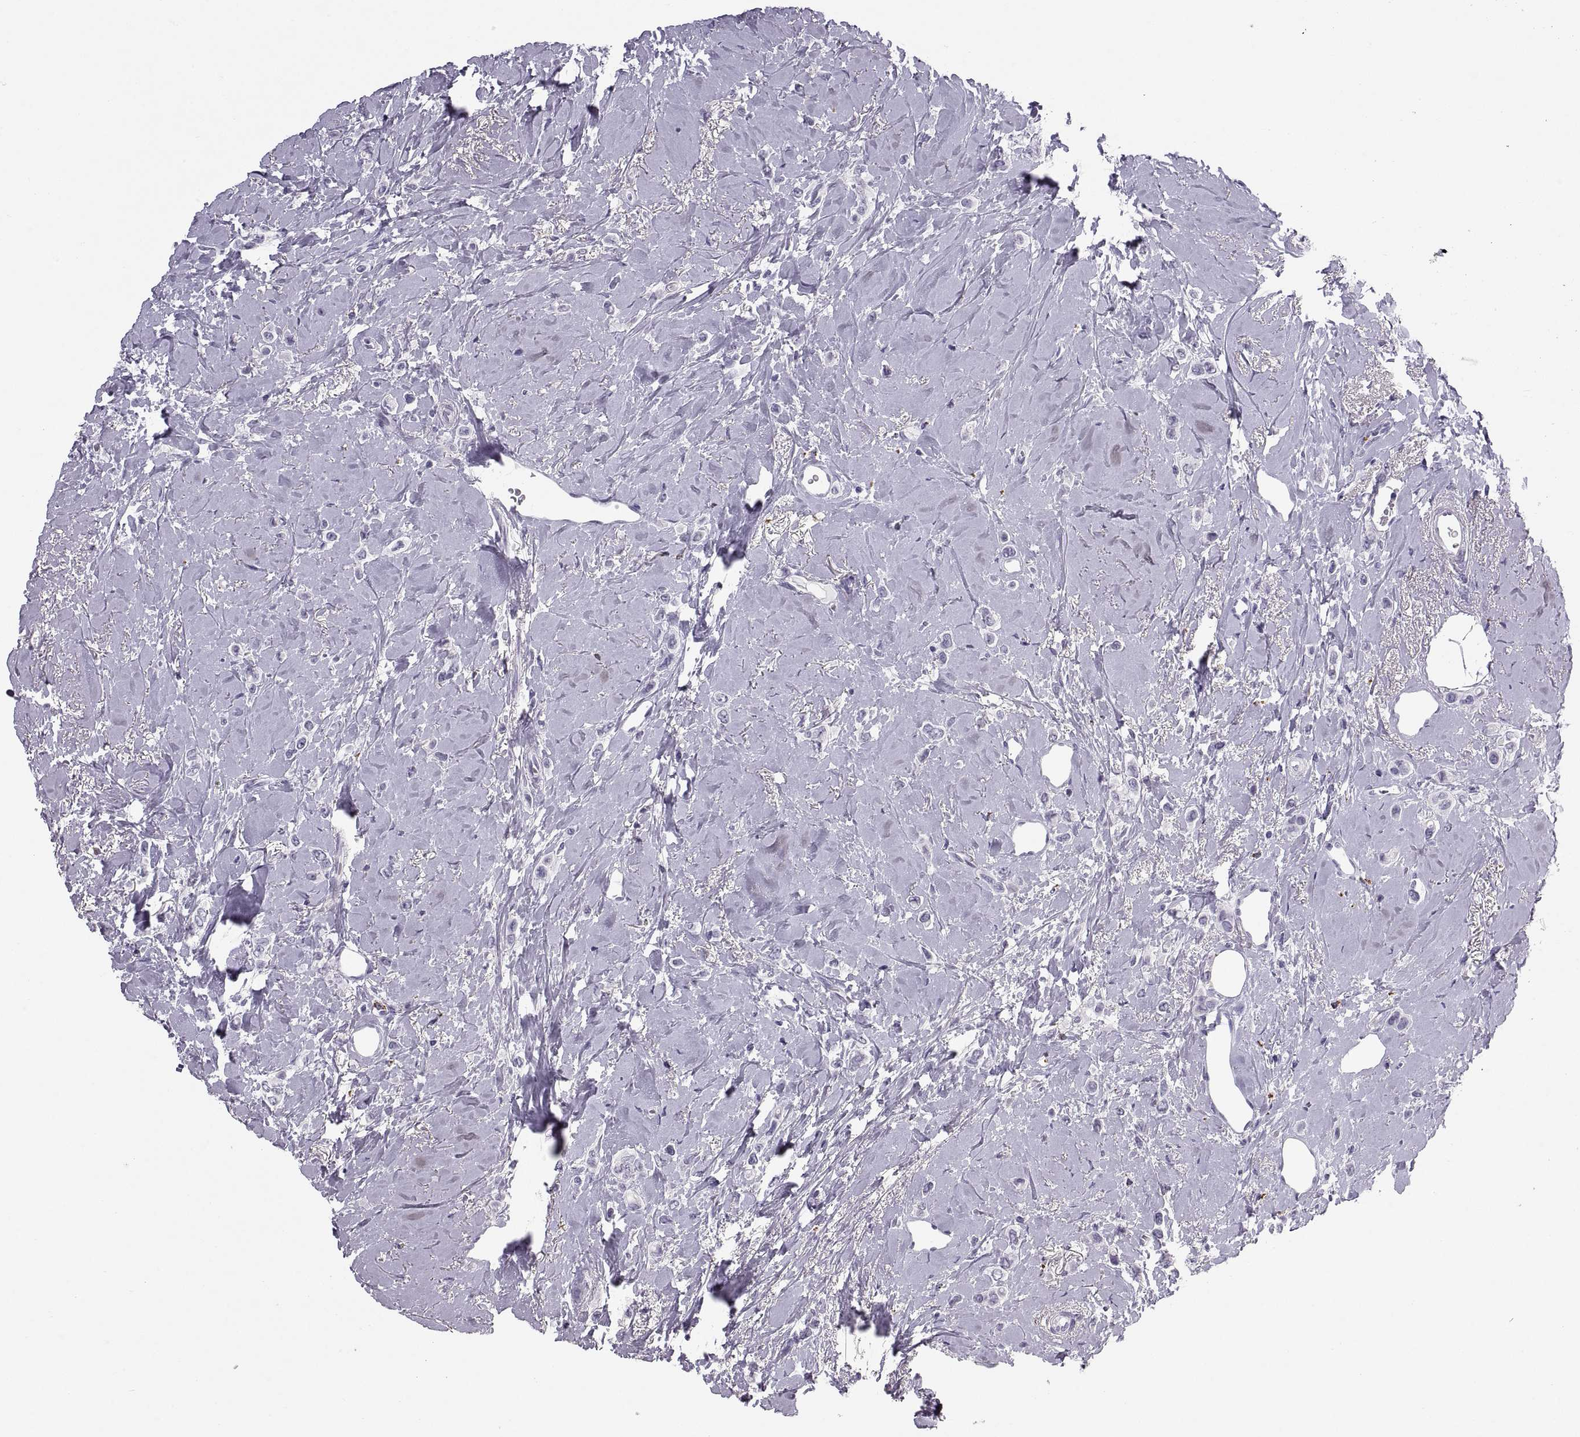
{"staining": {"intensity": "negative", "quantity": "none", "location": "none"}, "tissue": "breast cancer", "cell_type": "Tumor cells", "image_type": "cancer", "snomed": [{"axis": "morphology", "description": "Lobular carcinoma"}, {"axis": "topography", "description": "Breast"}], "caption": "Immunohistochemistry of breast lobular carcinoma shows no staining in tumor cells.", "gene": "QRICH2", "patient": {"sex": "female", "age": 66}}